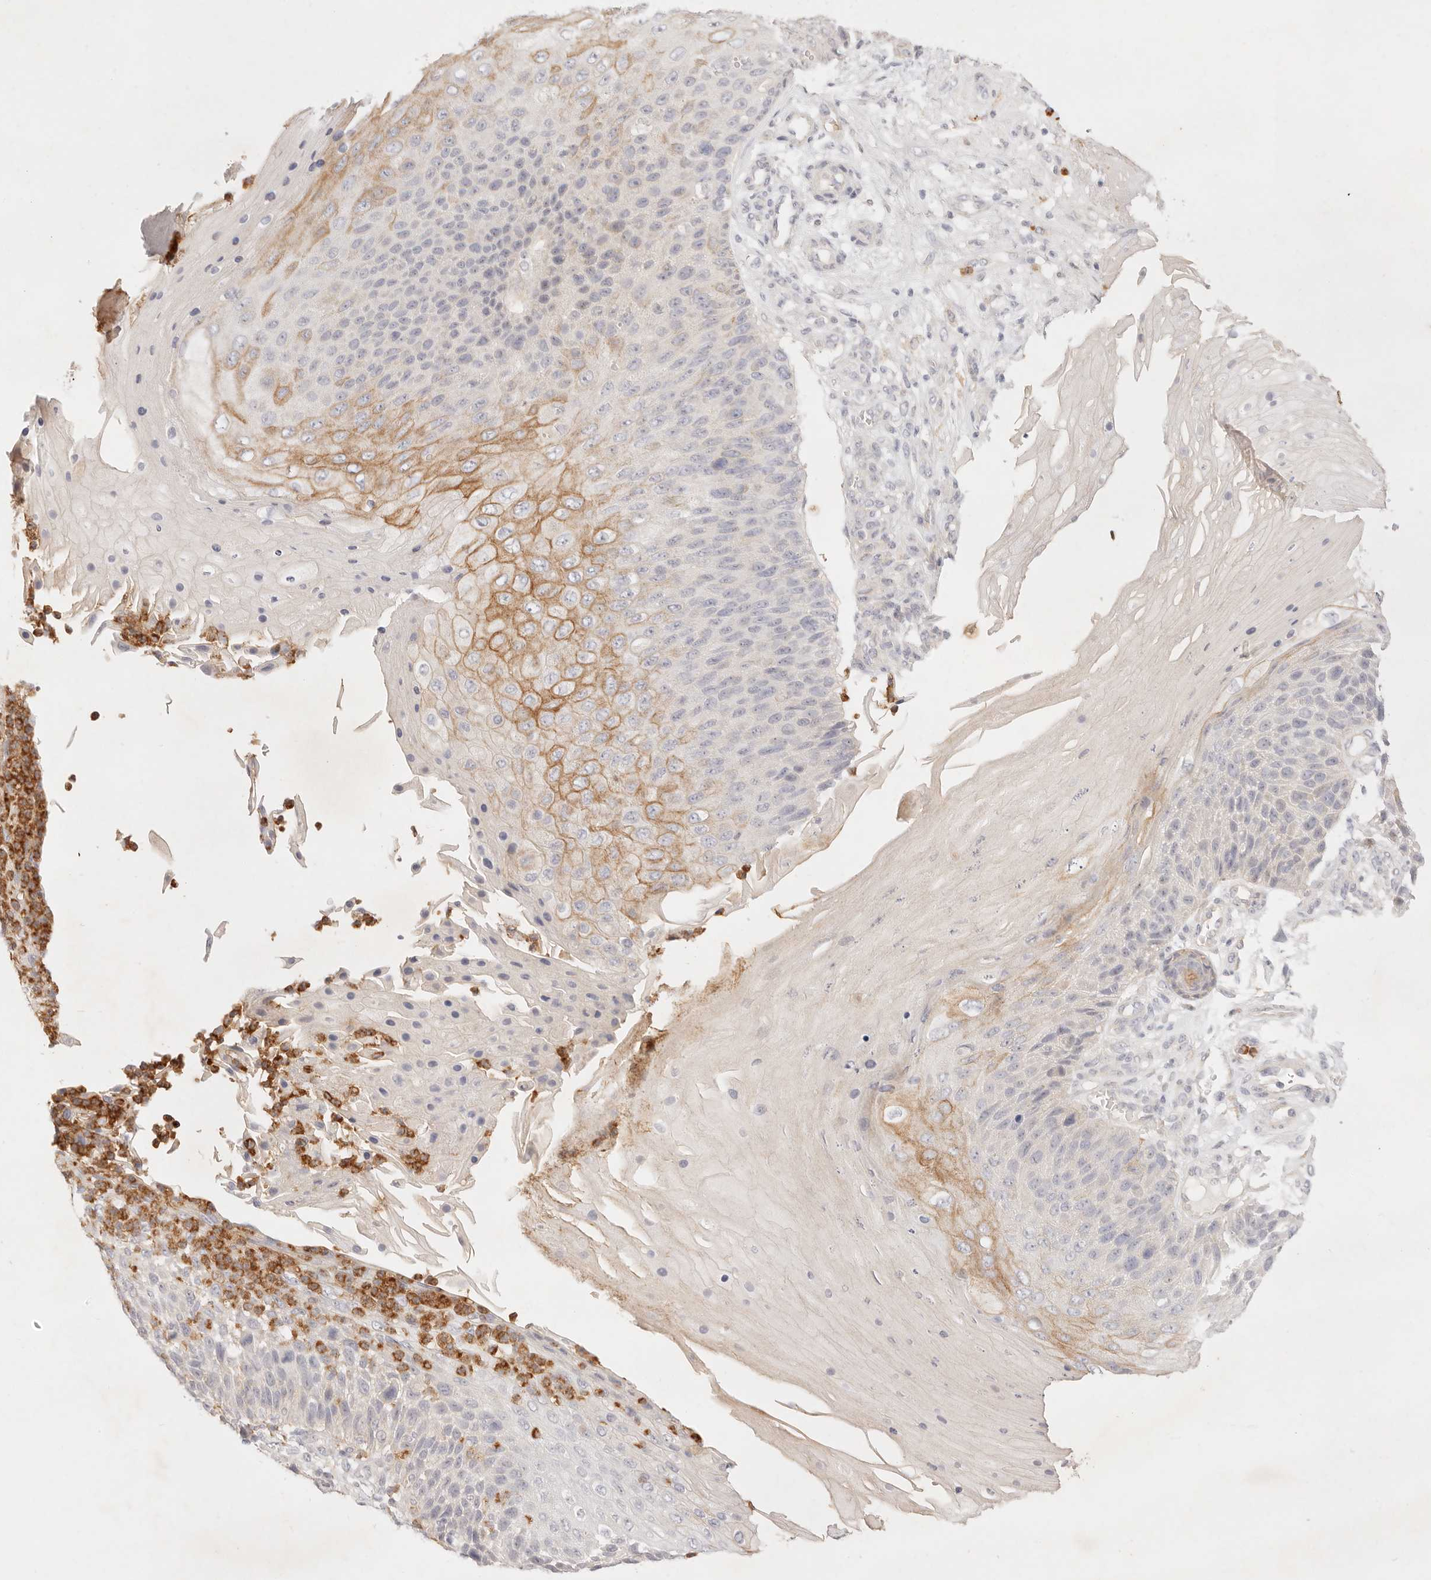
{"staining": {"intensity": "moderate", "quantity": "<25%", "location": "cytoplasmic/membranous"}, "tissue": "skin cancer", "cell_type": "Tumor cells", "image_type": "cancer", "snomed": [{"axis": "morphology", "description": "Squamous cell carcinoma, NOS"}, {"axis": "topography", "description": "Skin"}], "caption": "Approximately <25% of tumor cells in human squamous cell carcinoma (skin) reveal moderate cytoplasmic/membranous protein expression as visualized by brown immunohistochemical staining.", "gene": "GPR84", "patient": {"sex": "female", "age": 88}}